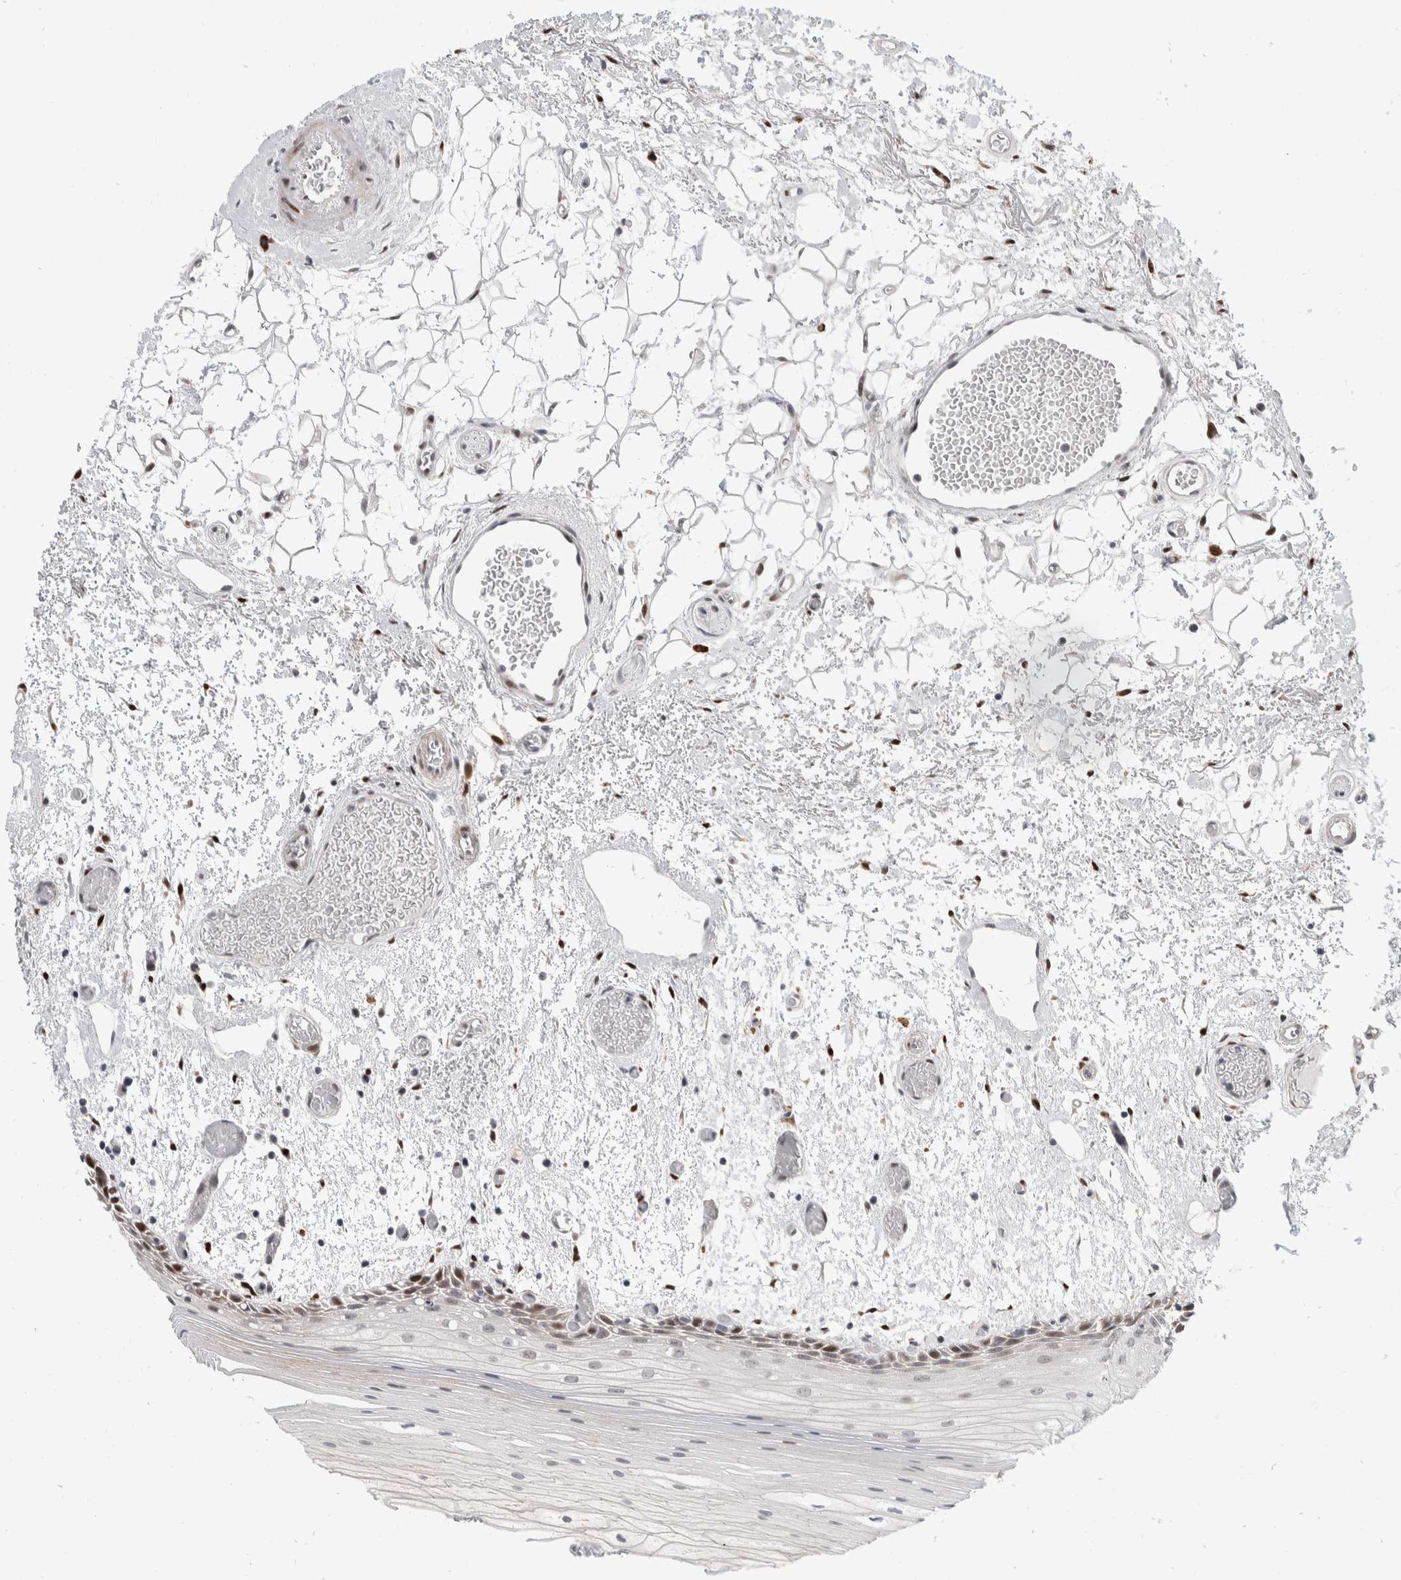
{"staining": {"intensity": "moderate", "quantity": "<25%", "location": "cytoplasmic/membranous,nuclear"}, "tissue": "oral mucosa", "cell_type": "Squamous epithelial cells", "image_type": "normal", "snomed": [{"axis": "morphology", "description": "Normal tissue, NOS"}, {"axis": "topography", "description": "Oral tissue"}], "caption": "Brown immunohistochemical staining in unremarkable oral mucosa demonstrates moderate cytoplasmic/membranous,nuclear expression in approximately <25% of squamous epithelial cells.", "gene": "ZNF703", "patient": {"sex": "male", "age": 52}}